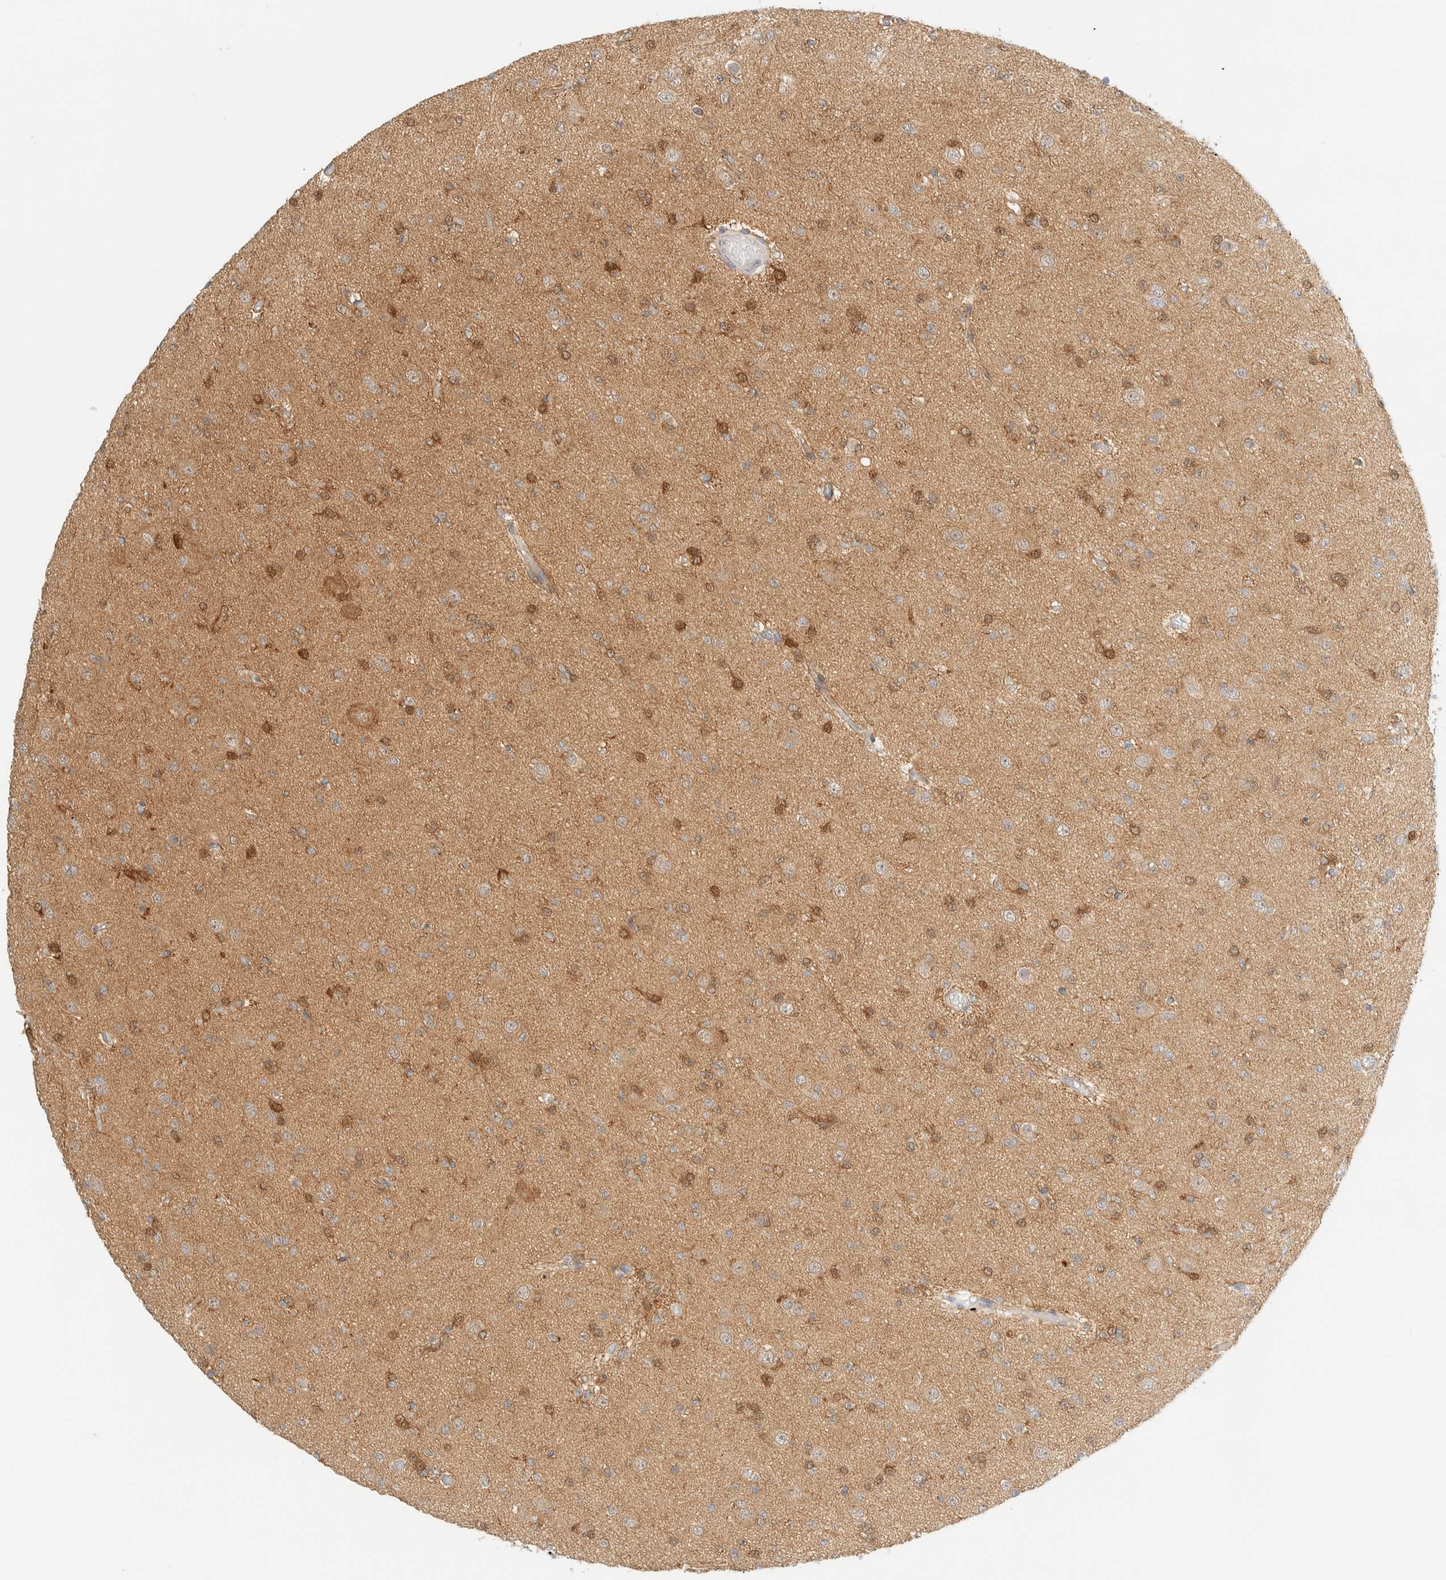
{"staining": {"intensity": "moderate", "quantity": ">75%", "location": "cytoplasmic/membranous,nuclear"}, "tissue": "glioma", "cell_type": "Tumor cells", "image_type": "cancer", "snomed": [{"axis": "morphology", "description": "Glioma, malignant, Low grade"}, {"axis": "topography", "description": "Brain"}], "caption": "Immunohistochemistry micrograph of neoplastic tissue: glioma stained using IHC reveals medium levels of moderate protein expression localized specifically in the cytoplasmic/membranous and nuclear of tumor cells, appearing as a cytoplasmic/membranous and nuclear brown color.", "gene": "PCYT2", "patient": {"sex": "female", "age": 22}}